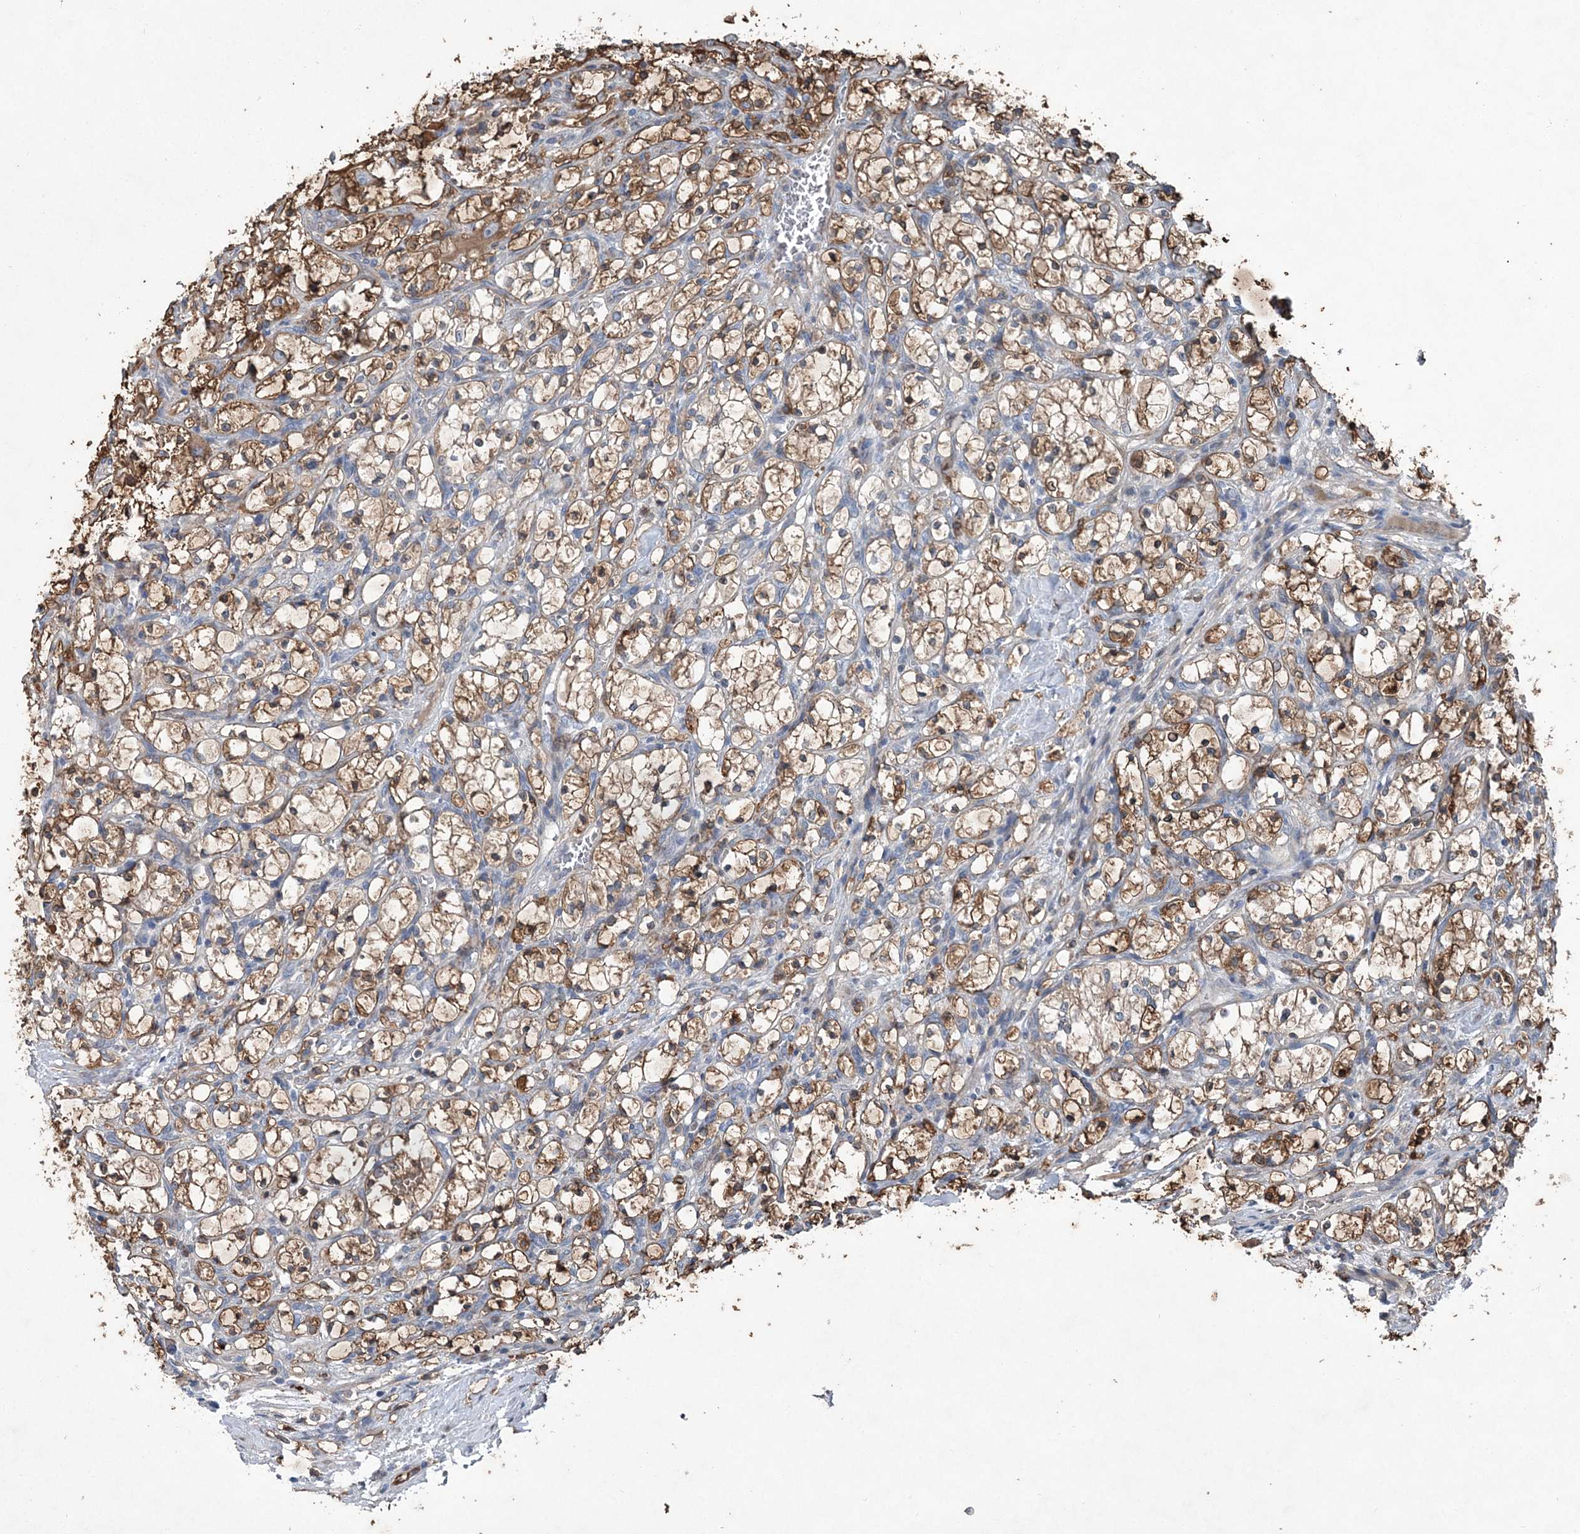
{"staining": {"intensity": "moderate", "quantity": ">75%", "location": "cytoplasmic/membranous"}, "tissue": "renal cancer", "cell_type": "Tumor cells", "image_type": "cancer", "snomed": [{"axis": "morphology", "description": "Adenocarcinoma, NOS"}, {"axis": "topography", "description": "Kidney"}], "caption": "Tumor cells reveal medium levels of moderate cytoplasmic/membranous positivity in about >75% of cells in renal adenocarcinoma.", "gene": "SPOPL", "patient": {"sex": "female", "age": 69}}